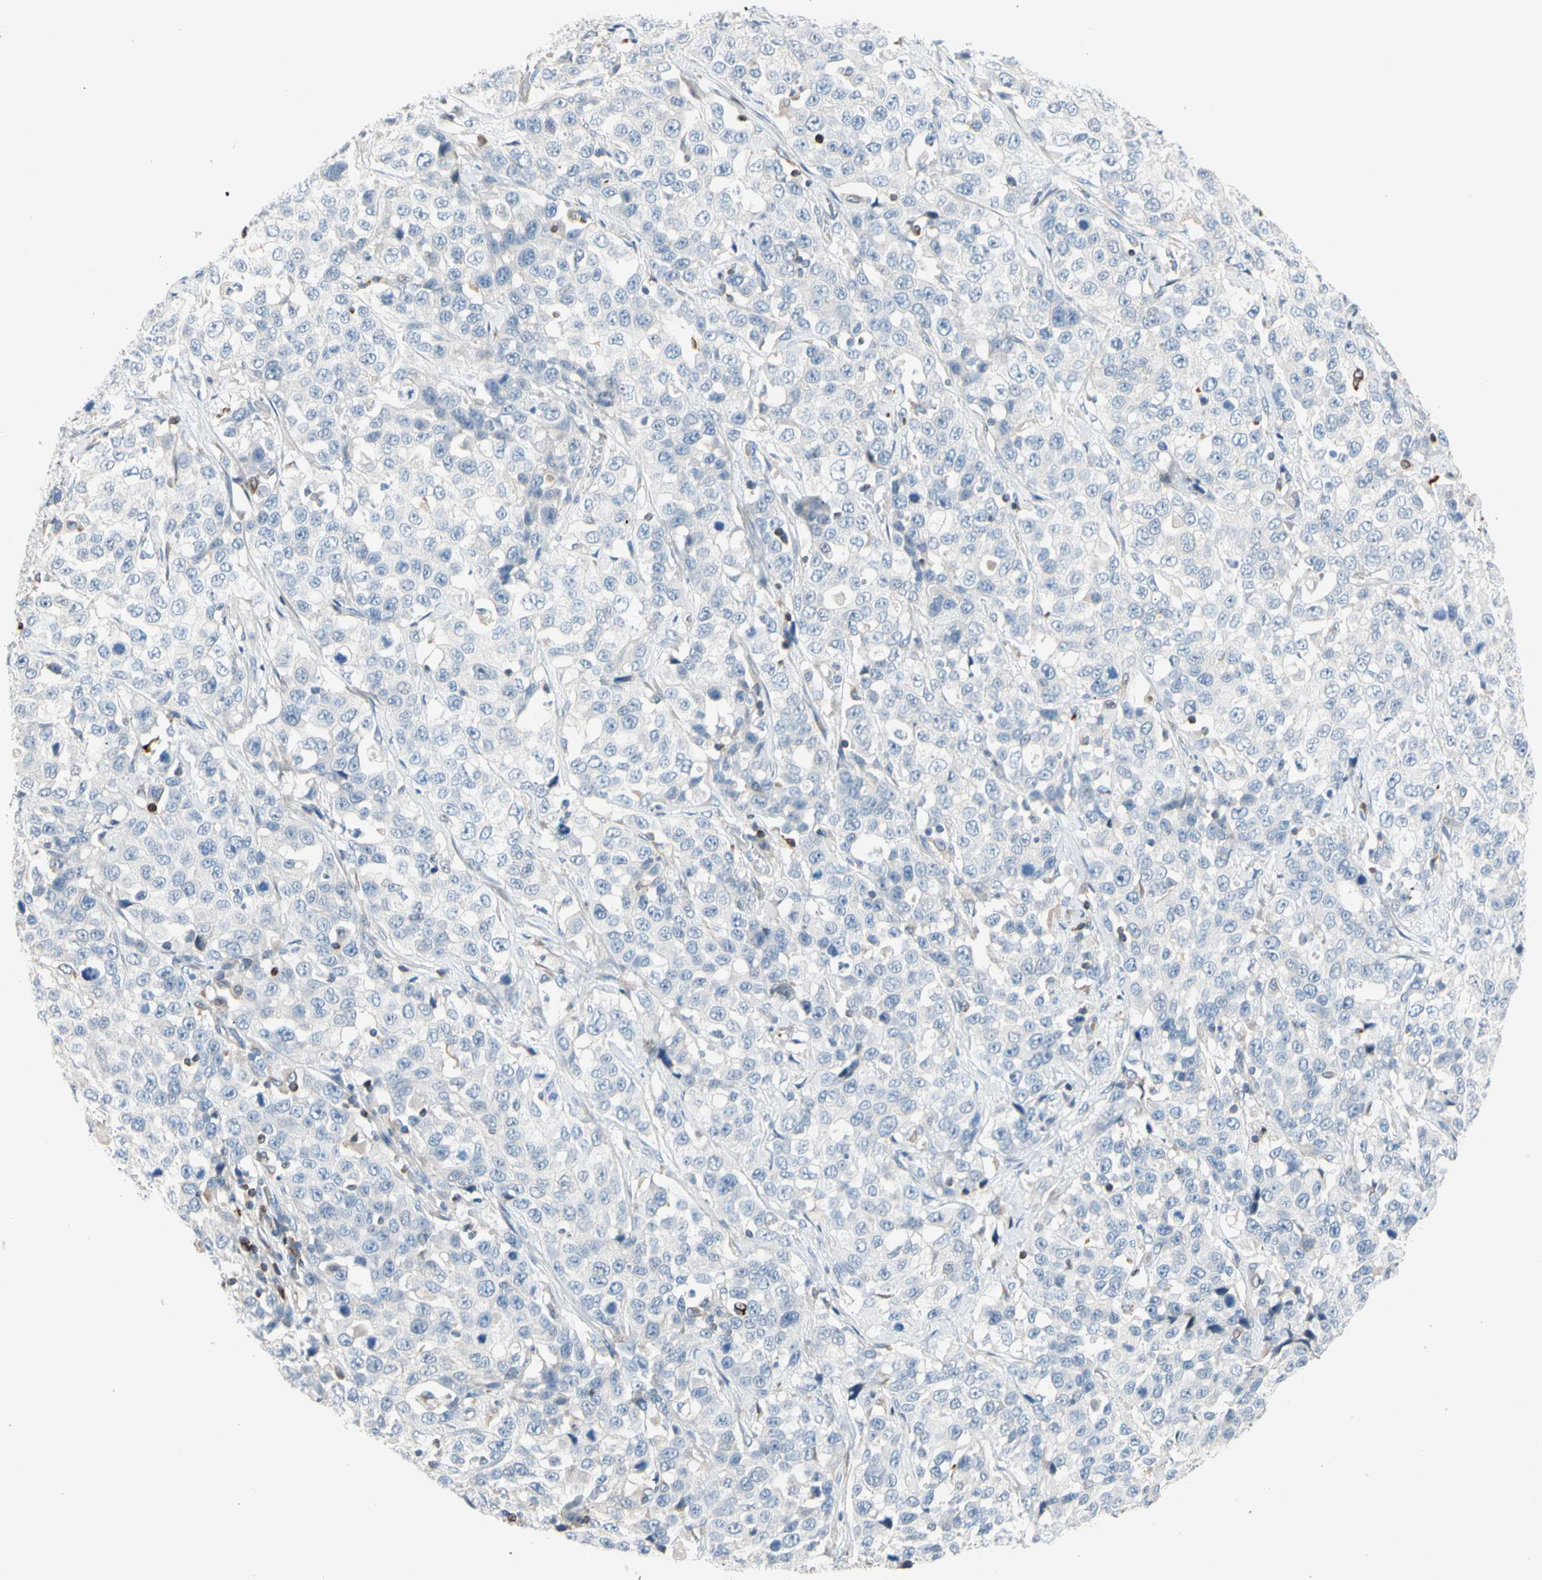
{"staining": {"intensity": "negative", "quantity": "none", "location": "none"}, "tissue": "stomach cancer", "cell_type": "Tumor cells", "image_type": "cancer", "snomed": [{"axis": "morphology", "description": "Normal tissue, NOS"}, {"axis": "morphology", "description": "Adenocarcinoma, NOS"}, {"axis": "topography", "description": "Stomach"}], "caption": "High power microscopy image of an immunohistochemistry photomicrograph of stomach cancer (adenocarcinoma), revealing no significant staining in tumor cells.", "gene": "MAP3K3", "patient": {"sex": "male", "age": 48}}